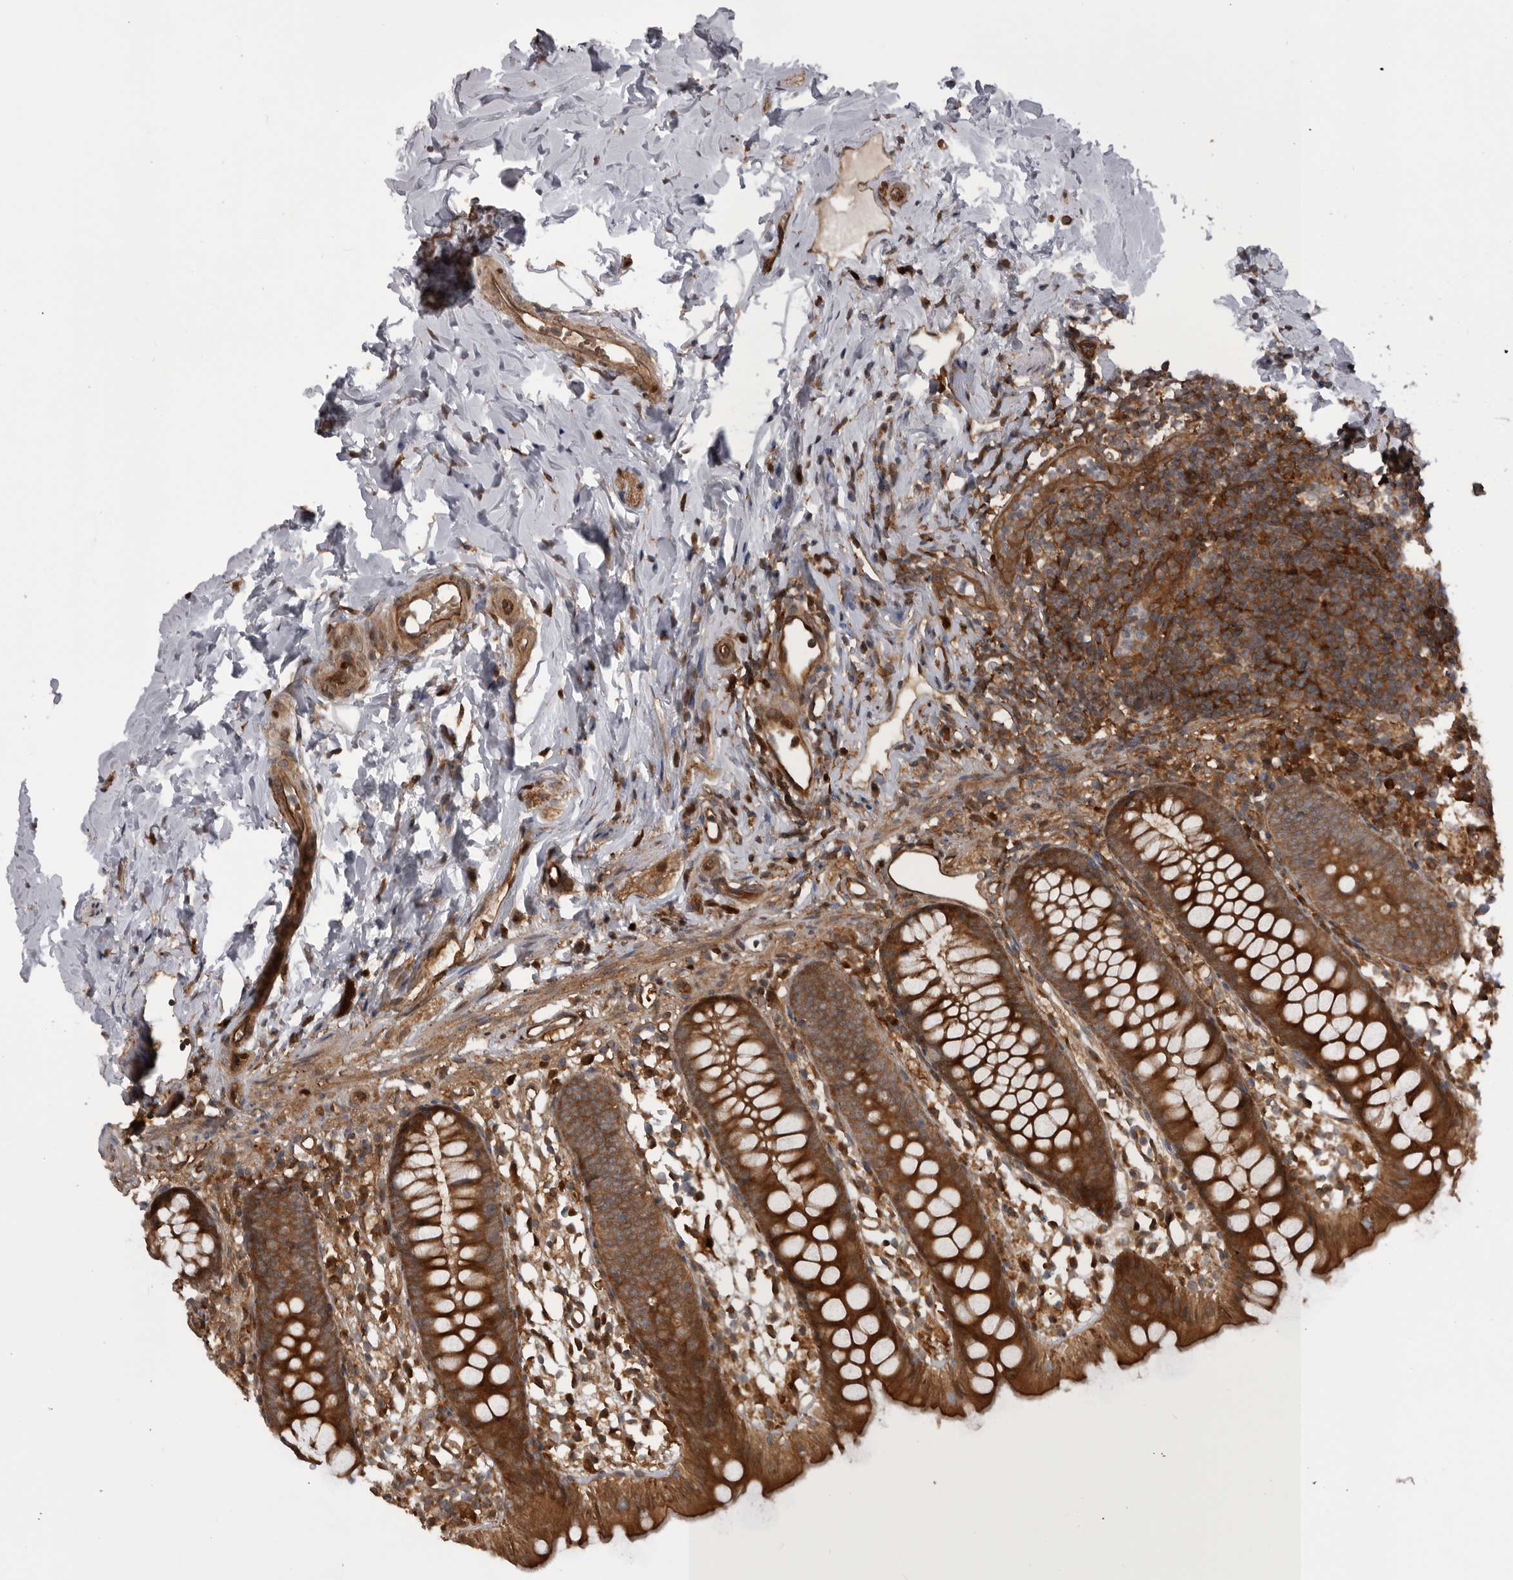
{"staining": {"intensity": "strong", "quantity": ">75%", "location": "cytoplasmic/membranous"}, "tissue": "appendix", "cell_type": "Glandular cells", "image_type": "normal", "snomed": [{"axis": "morphology", "description": "Normal tissue, NOS"}, {"axis": "topography", "description": "Appendix"}], "caption": "This is an image of immunohistochemistry (IHC) staining of normal appendix, which shows strong staining in the cytoplasmic/membranous of glandular cells.", "gene": "RAB3GAP2", "patient": {"sex": "female", "age": 20}}